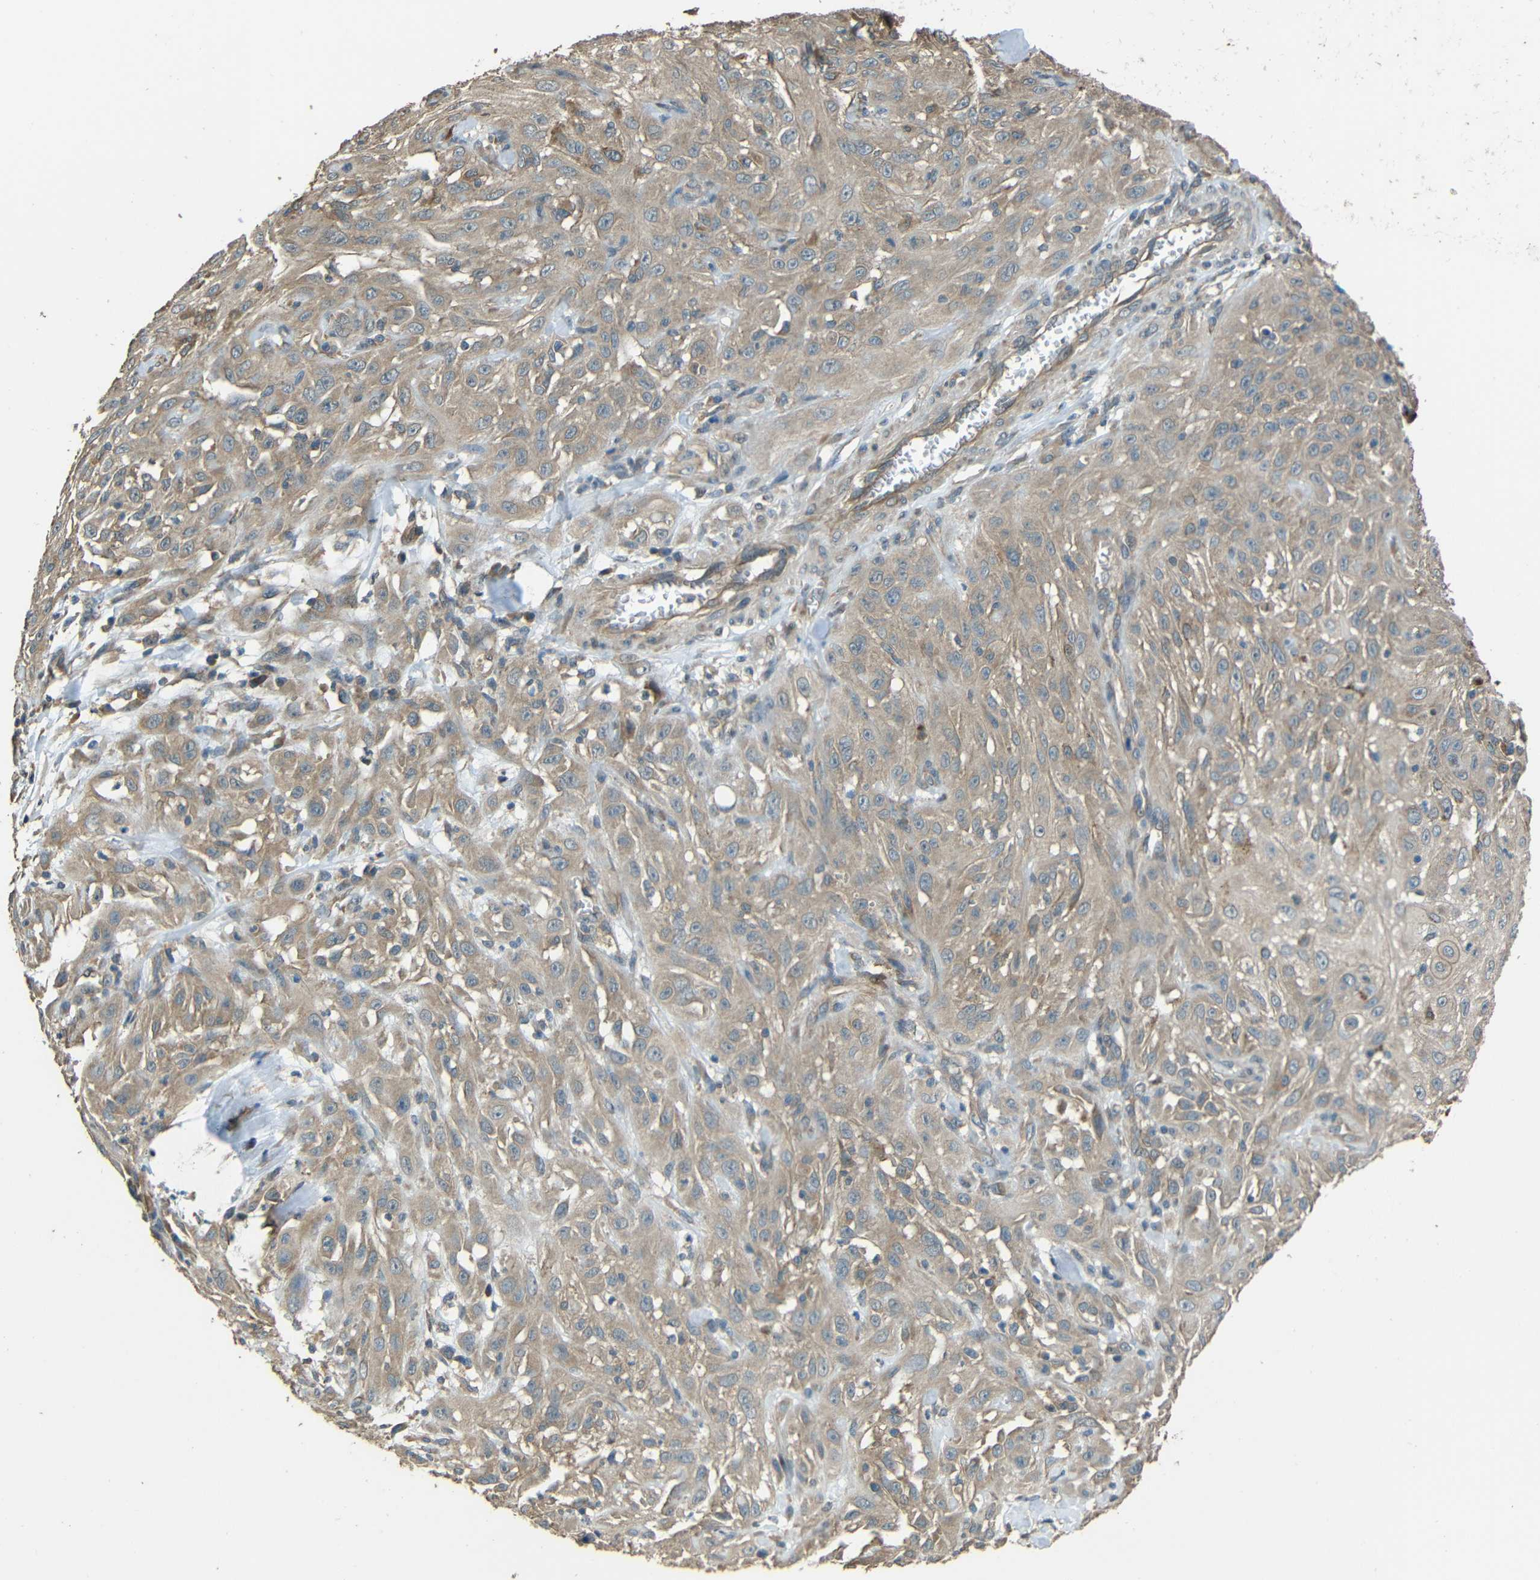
{"staining": {"intensity": "weak", "quantity": ">75%", "location": "cytoplasmic/membranous"}, "tissue": "skin cancer", "cell_type": "Tumor cells", "image_type": "cancer", "snomed": [{"axis": "morphology", "description": "Squamous cell carcinoma, NOS"}, {"axis": "topography", "description": "Skin"}], "caption": "Brown immunohistochemical staining in human skin cancer (squamous cell carcinoma) exhibits weak cytoplasmic/membranous positivity in about >75% of tumor cells.", "gene": "ACACA", "patient": {"sex": "male", "age": 75}}